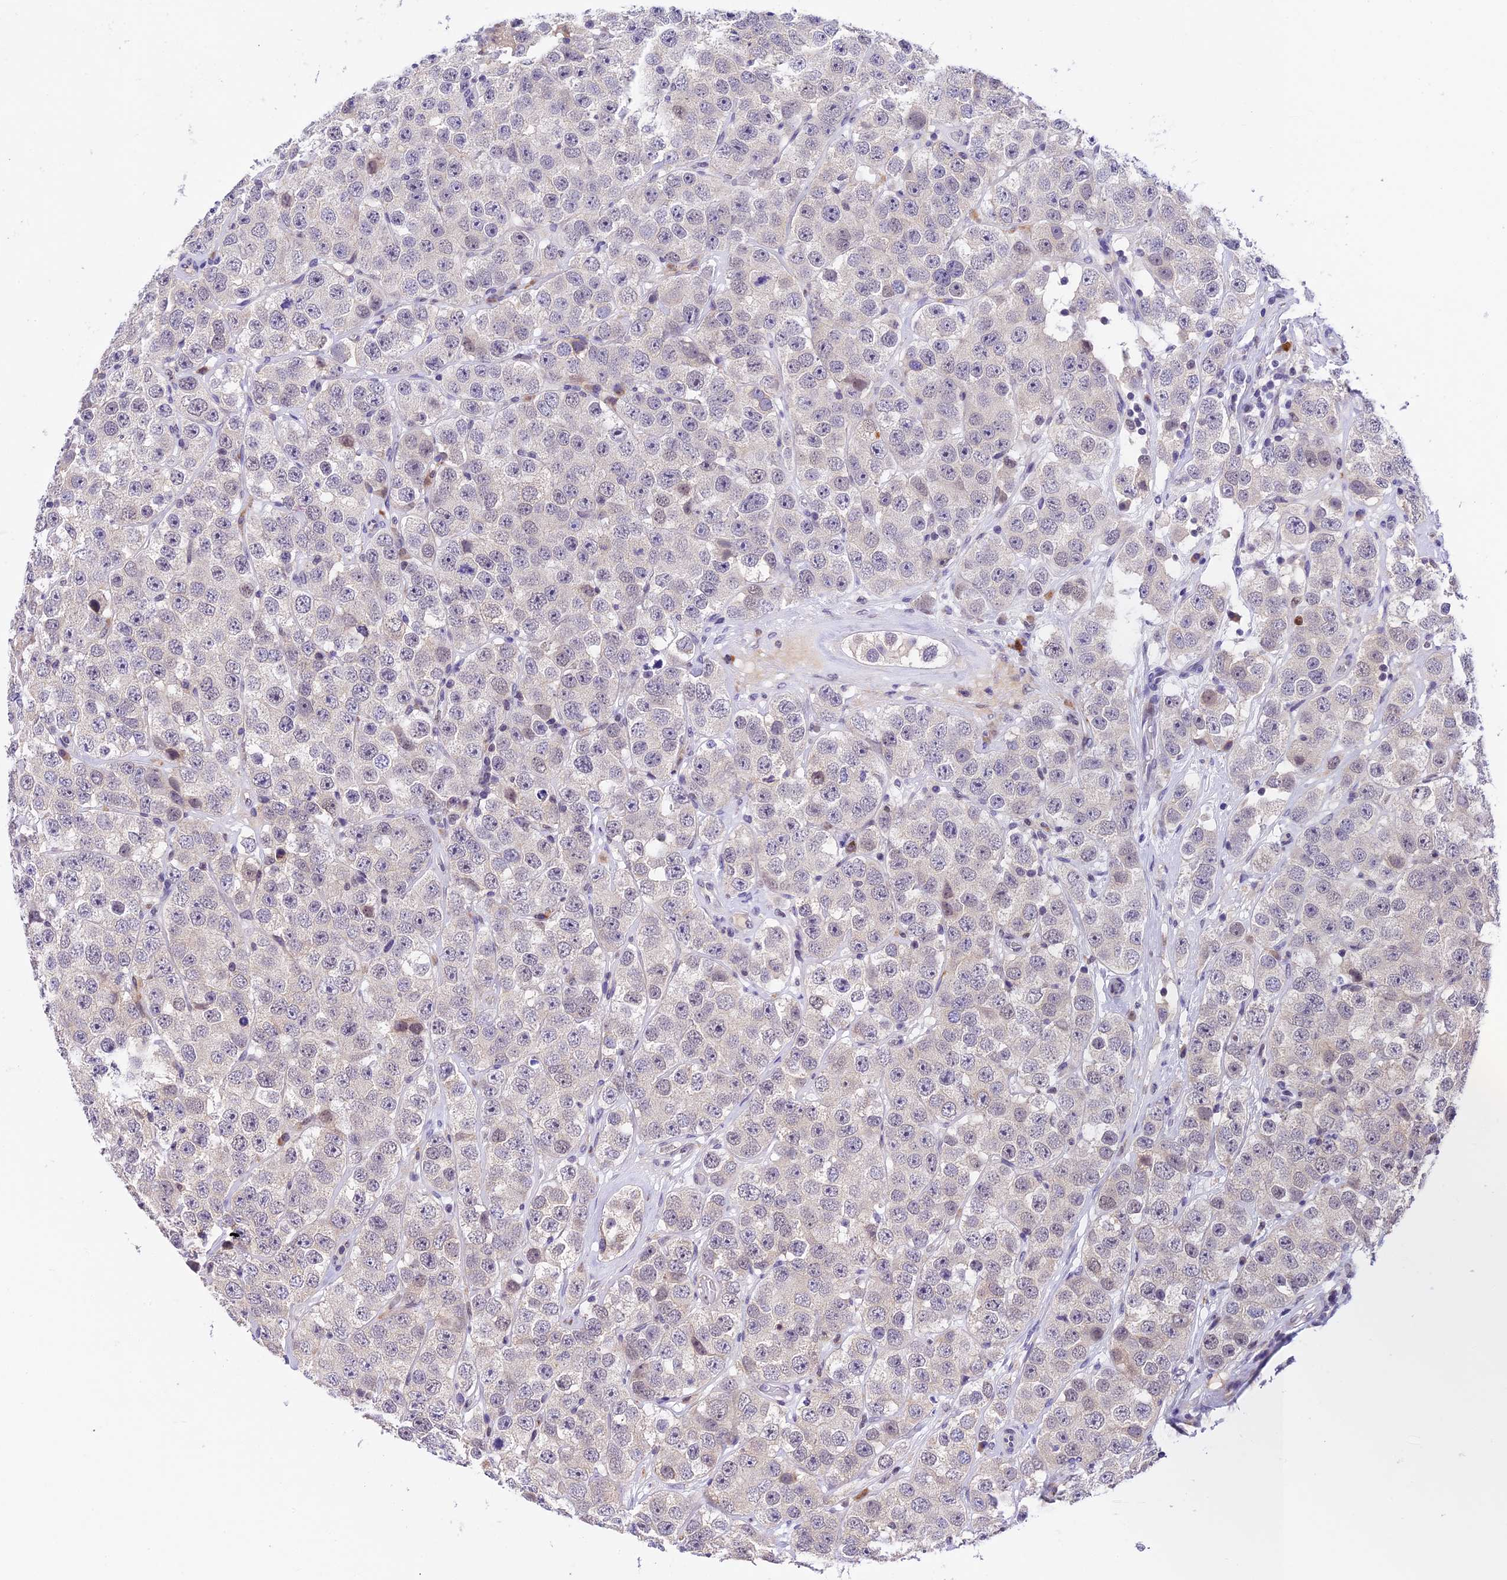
{"staining": {"intensity": "negative", "quantity": "none", "location": "none"}, "tissue": "testis cancer", "cell_type": "Tumor cells", "image_type": "cancer", "snomed": [{"axis": "morphology", "description": "Seminoma, NOS"}, {"axis": "topography", "description": "Testis"}], "caption": "Immunohistochemistry of human testis seminoma displays no positivity in tumor cells.", "gene": "FBXO45", "patient": {"sex": "male", "age": 28}}